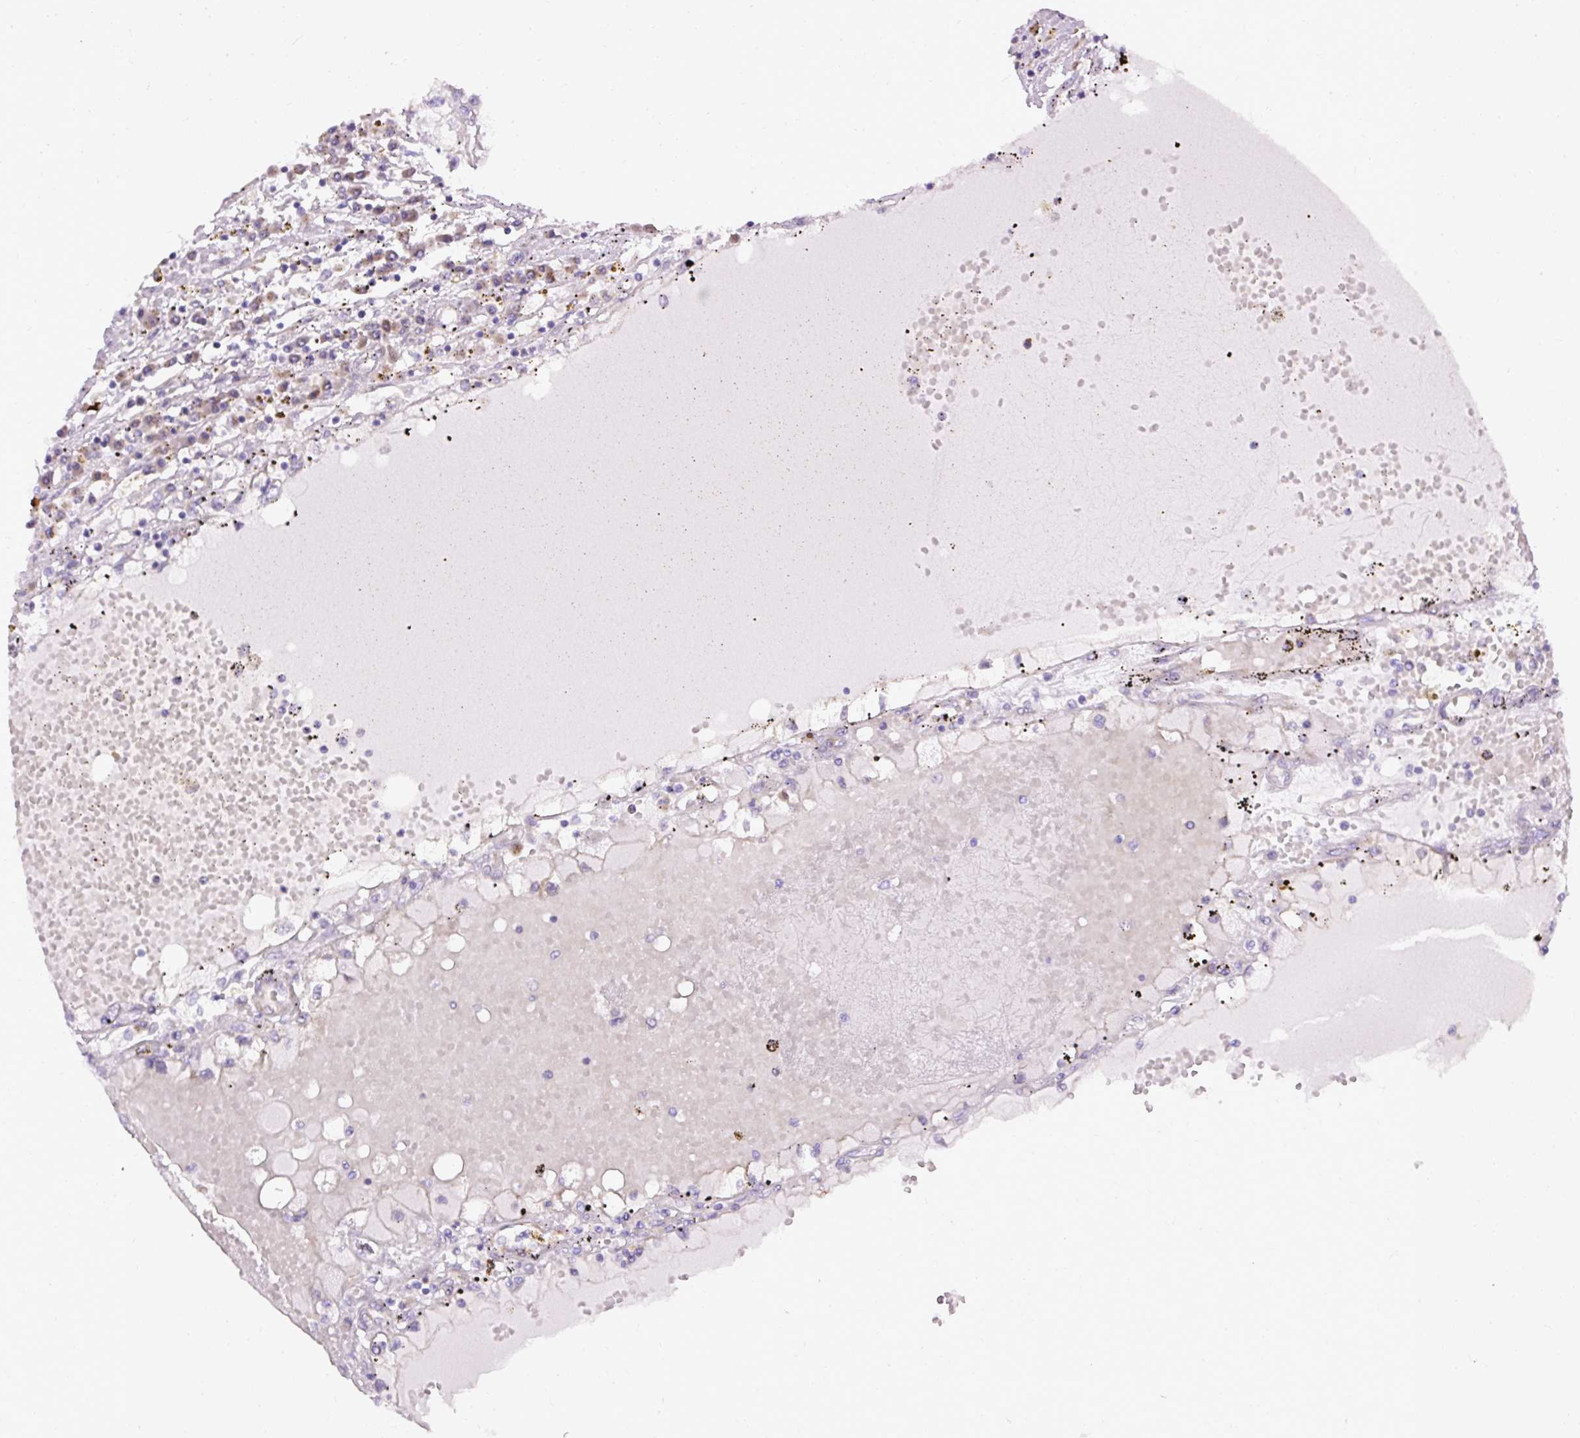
{"staining": {"intensity": "negative", "quantity": "none", "location": "none"}, "tissue": "renal cancer", "cell_type": "Tumor cells", "image_type": "cancer", "snomed": [{"axis": "morphology", "description": "Adenocarcinoma, NOS"}, {"axis": "topography", "description": "Kidney"}], "caption": "A histopathology image of human renal adenocarcinoma is negative for staining in tumor cells.", "gene": "FAM149A", "patient": {"sex": "male", "age": 56}}